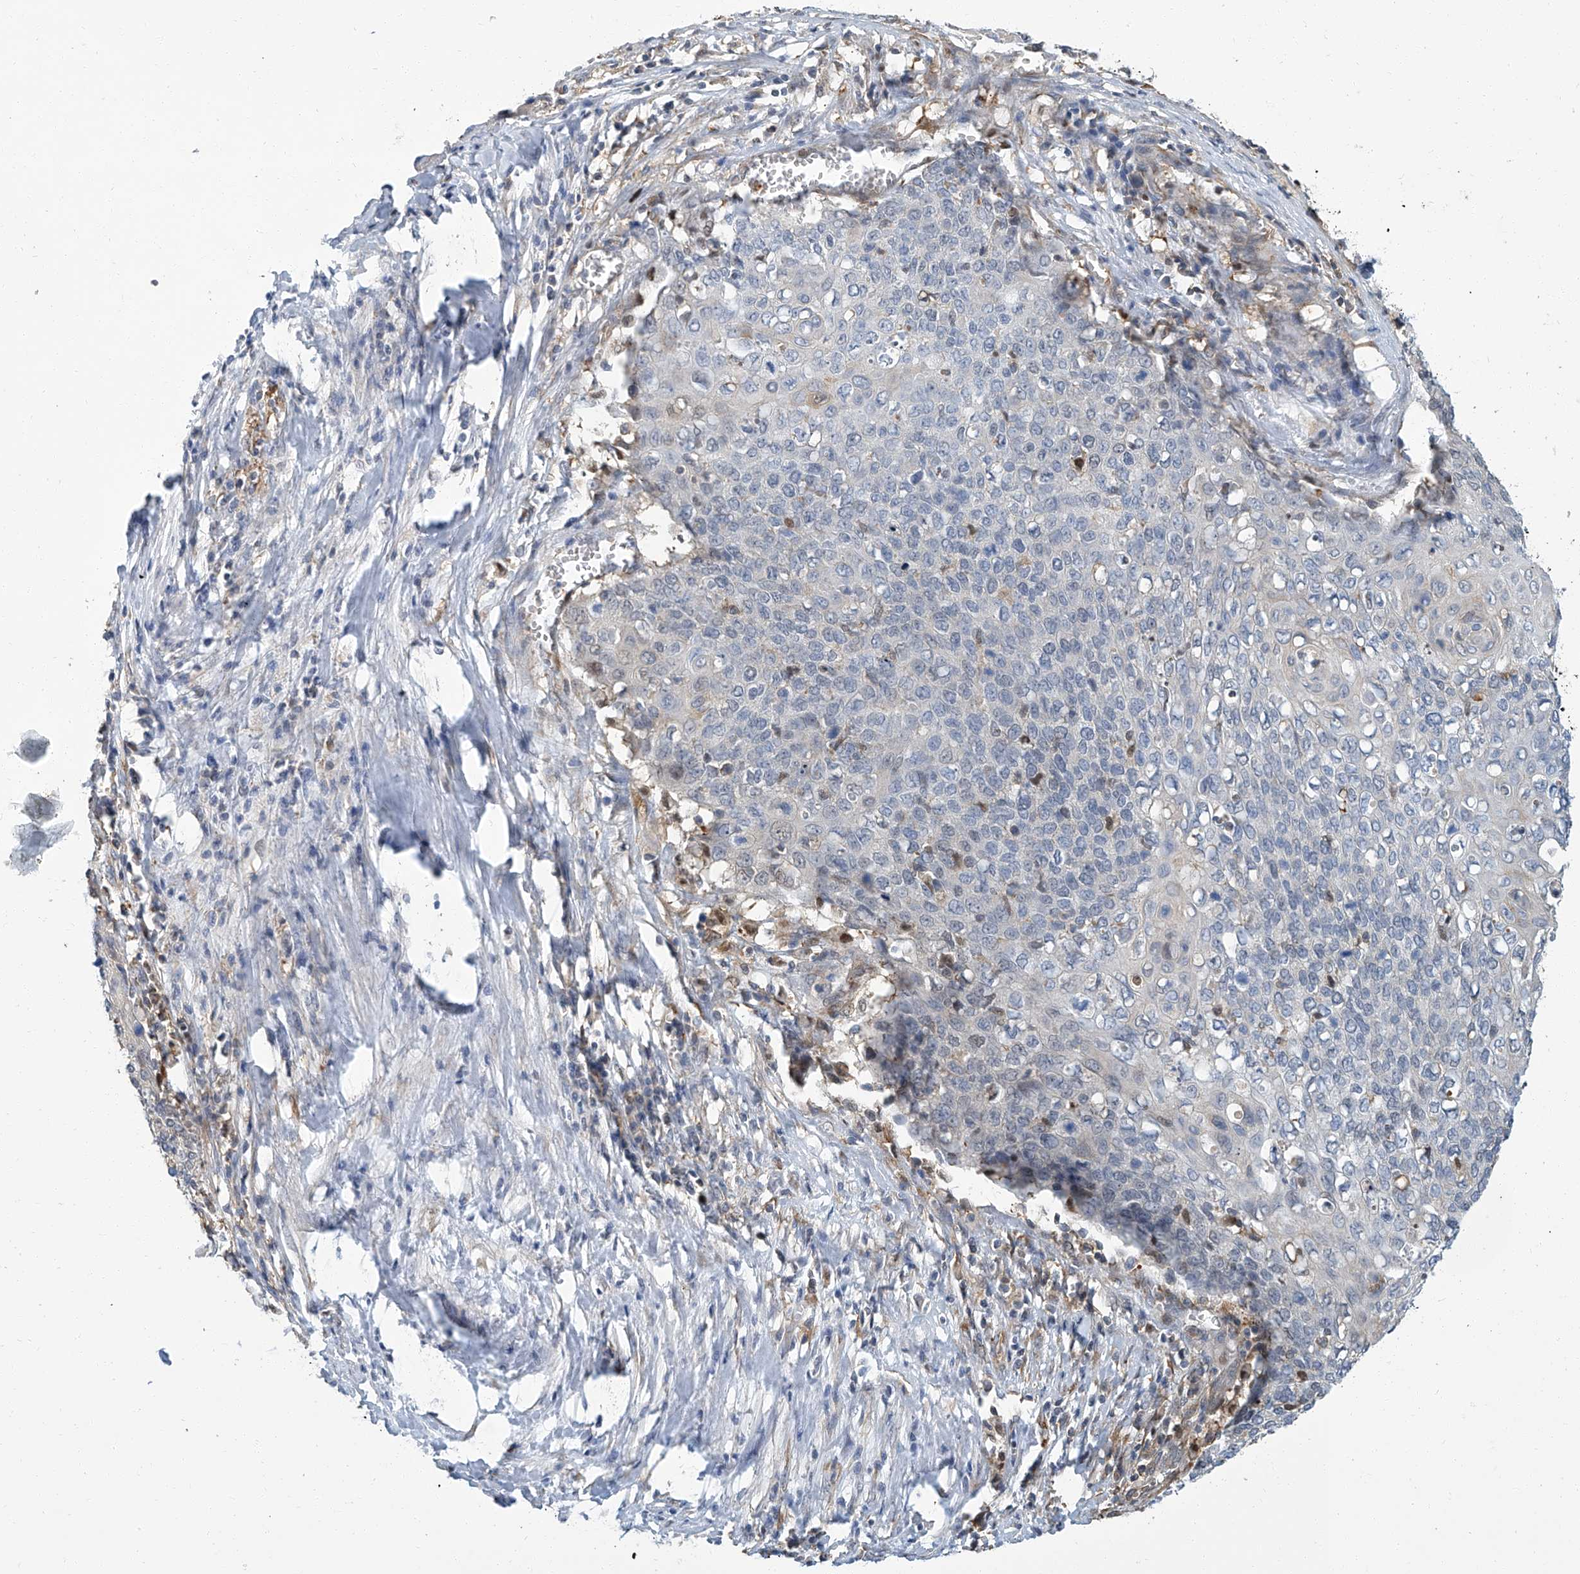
{"staining": {"intensity": "negative", "quantity": "none", "location": "none"}, "tissue": "cervical cancer", "cell_type": "Tumor cells", "image_type": "cancer", "snomed": [{"axis": "morphology", "description": "Squamous cell carcinoma, NOS"}, {"axis": "topography", "description": "Cervix"}], "caption": "DAB immunohistochemical staining of human squamous cell carcinoma (cervical) shows no significant staining in tumor cells.", "gene": "PSMB10", "patient": {"sex": "female", "age": 39}}